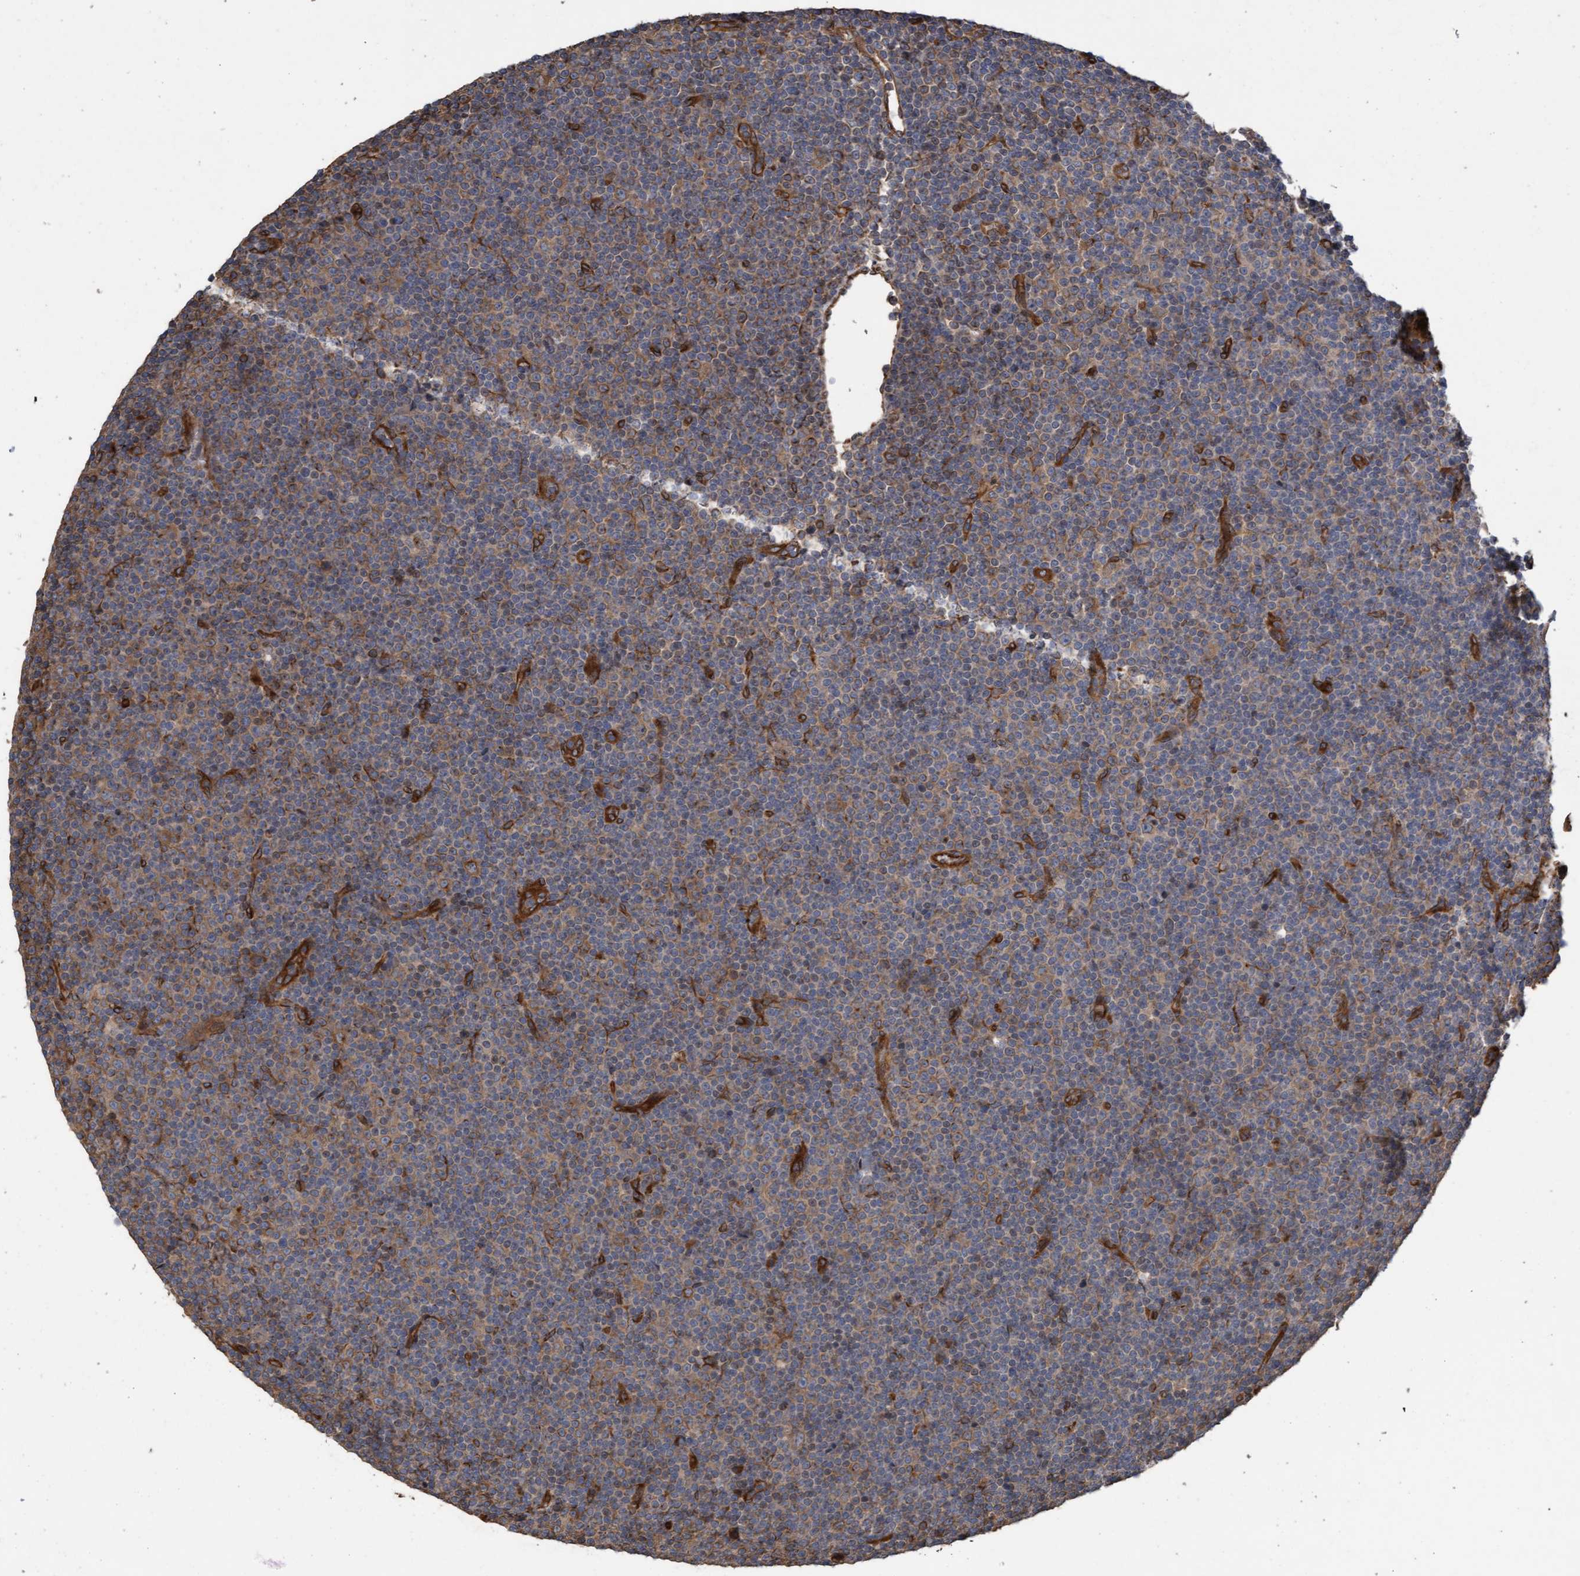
{"staining": {"intensity": "moderate", "quantity": "<25%", "location": "cytoplasmic/membranous"}, "tissue": "lymphoma", "cell_type": "Tumor cells", "image_type": "cancer", "snomed": [{"axis": "morphology", "description": "Malignant lymphoma, non-Hodgkin's type, Low grade"}, {"axis": "topography", "description": "Lymph node"}], "caption": "The image exhibits staining of lymphoma, revealing moderate cytoplasmic/membranous protein staining (brown color) within tumor cells.", "gene": "CDC42EP4", "patient": {"sex": "female", "age": 67}}